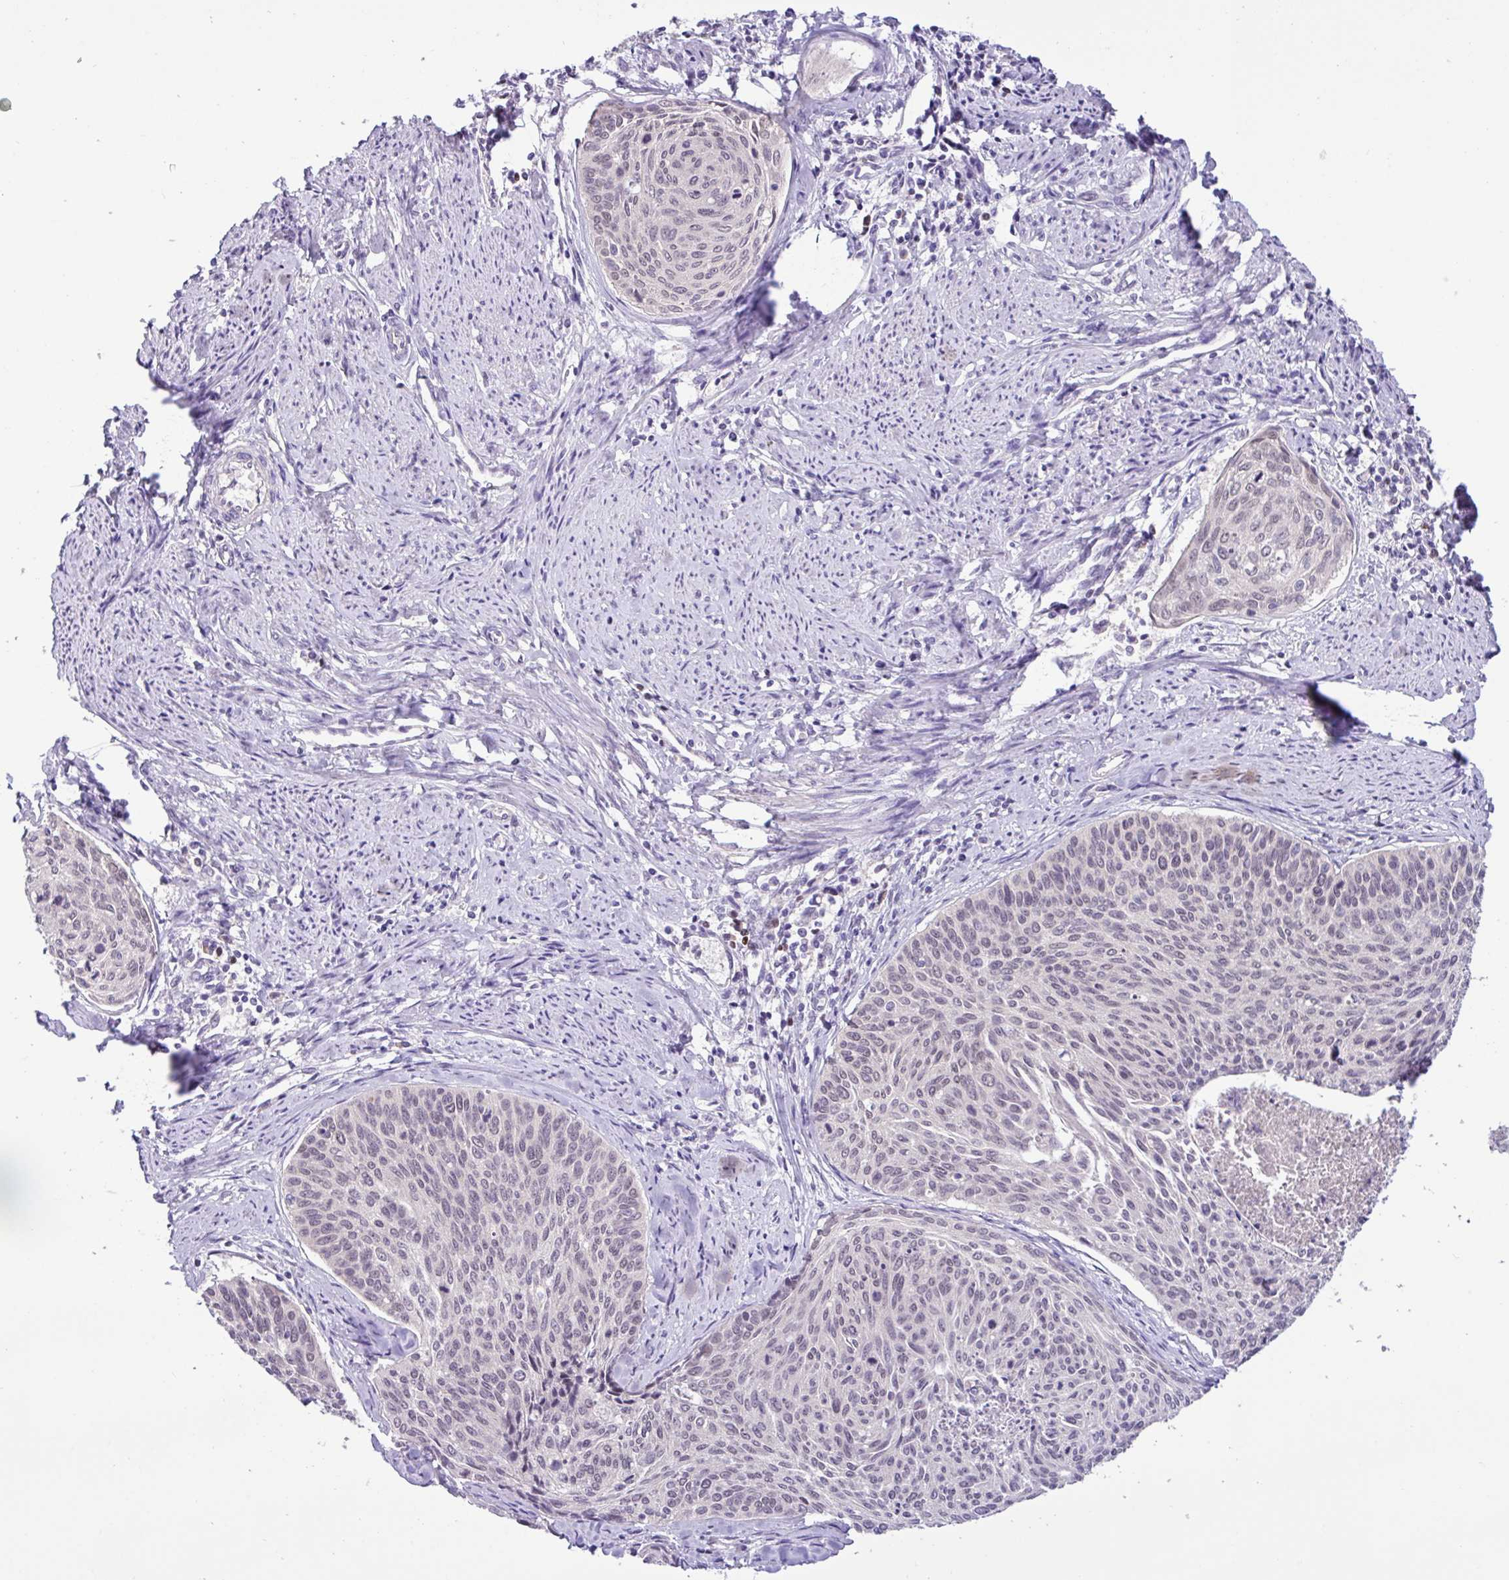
{"staining": {"intensity": "negative", "quantity": "none", "location": "none"}, "tissue": "cervical cancer", "cell_type": "Tumor cells", "image_type": "cancer", "snomed": [{"axis": "morphology", "description": "Squamous cell carcinoma, NOS"}, {"axis": "topography", "description": "Cervix"}], "caption": "IHC of human cervical squamous cell carcinoma displays no staining in tumor cells. (Brightfield microscopy of DAB (3,3'-diaminobenzidine) immunohistochemistry (IHC) at high magnification).", "gene": "PAX8", "patient": {"sex": "female", "age": 55}}